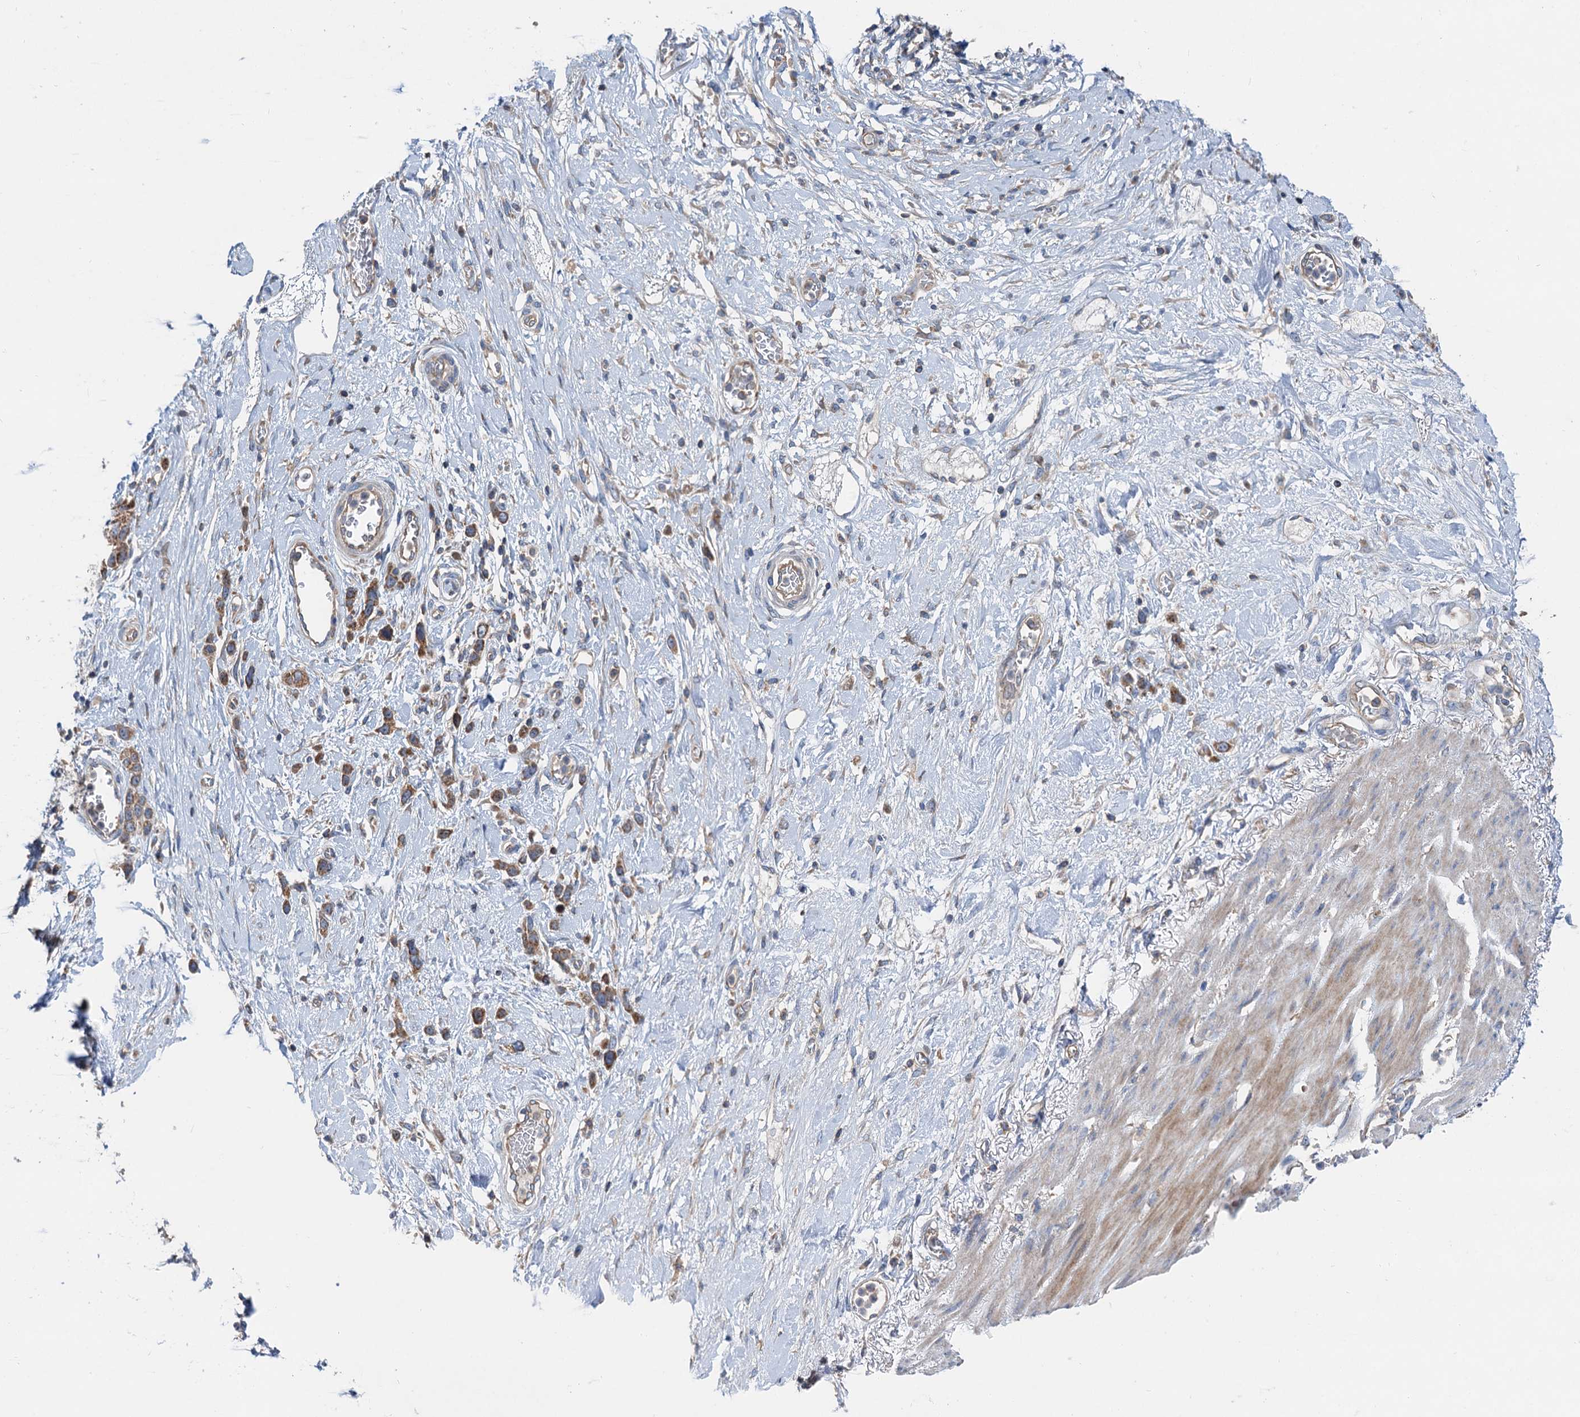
{"staining": {"intensity": "moderate", "quantity": ">75%", "location": "cytoplasmic/membranous"}, "tissue": "stomach cancer", "cell_type": "Tumor cells", "image_type": "cancer", "snomed": [{"axis": "morphology", "description": "Adenocarcinoma, NOS"}, {"axis": "morphology", "description": "Adenocarcinoma, High grade"}, {"axis": "topography", "description": "Stomach, upper"}, {"axis": "topography", "description": "Stomach, lower"}], "caption": "This image reveals stomach cancer stained with immunohistochemistry to label a protein in brown. The cytoplasmic/membranous of tumor cells show moderate positivity for the protein. Nuclei are counter-stained blue.", "gene": "ANKRD26", "patient": {"sex": "female", "age": 65}}